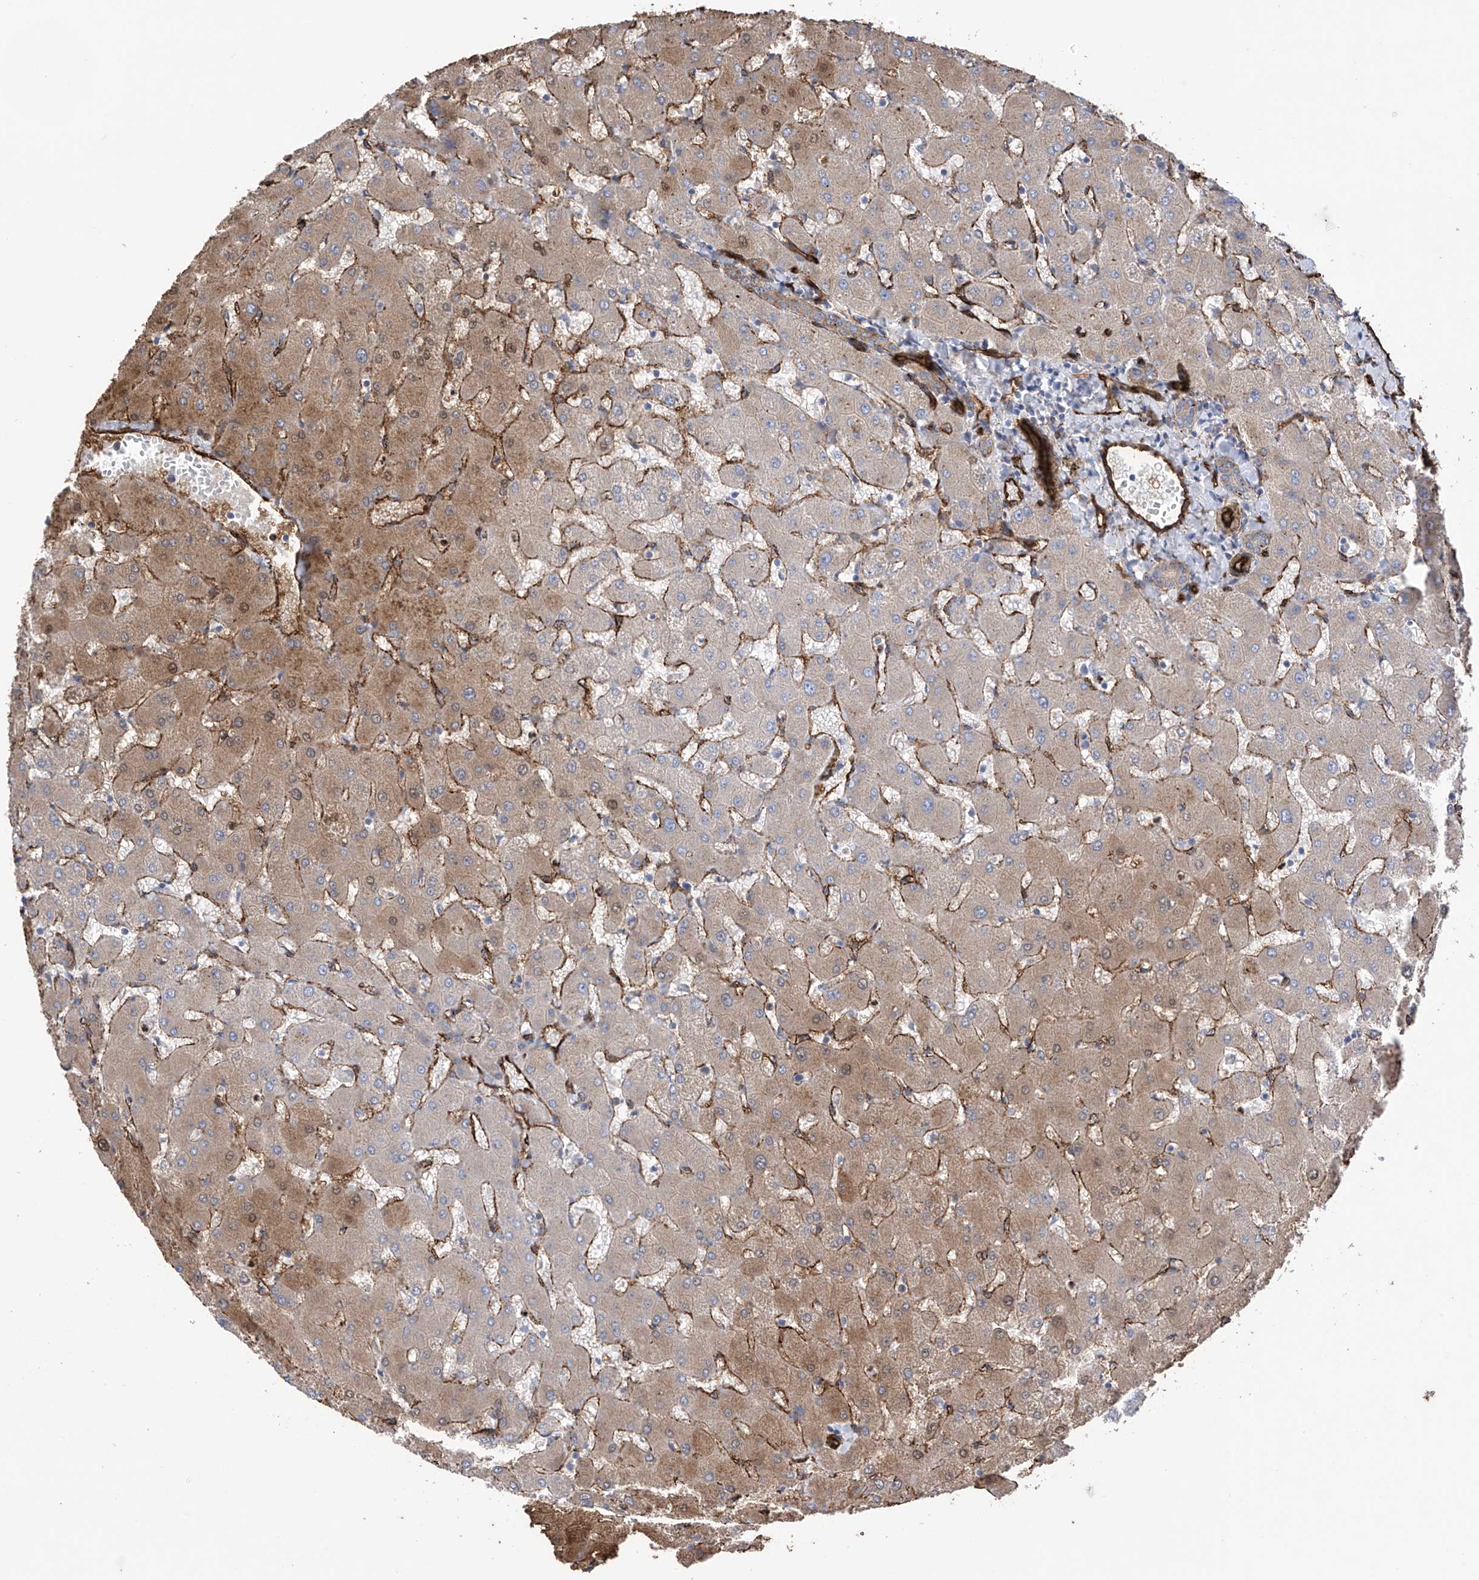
{"staining": {"intensity": "moderate", "quantity": ">75%", "location": "cytoplasmic/membranous"}, "tissue": "liver", "cell_type": "Cholangiocytes", "image_type": "normal", "snomed": [{"axis": "morphology", "description": "Normal tissue, NOS"}, {"axis": "topography", "description": "Liver"}], "caption": "A high-resolution histopathology image shows immunohistochemistry staining of unremarkable liver, which reveals moderate cytoplasmic/membranous staining in about >75% of cholangiocytes. (IHC, brightfield microscopy, high magnification).", "gene": "UBTD1", "patient": {"sex": "female", "age": 63}}